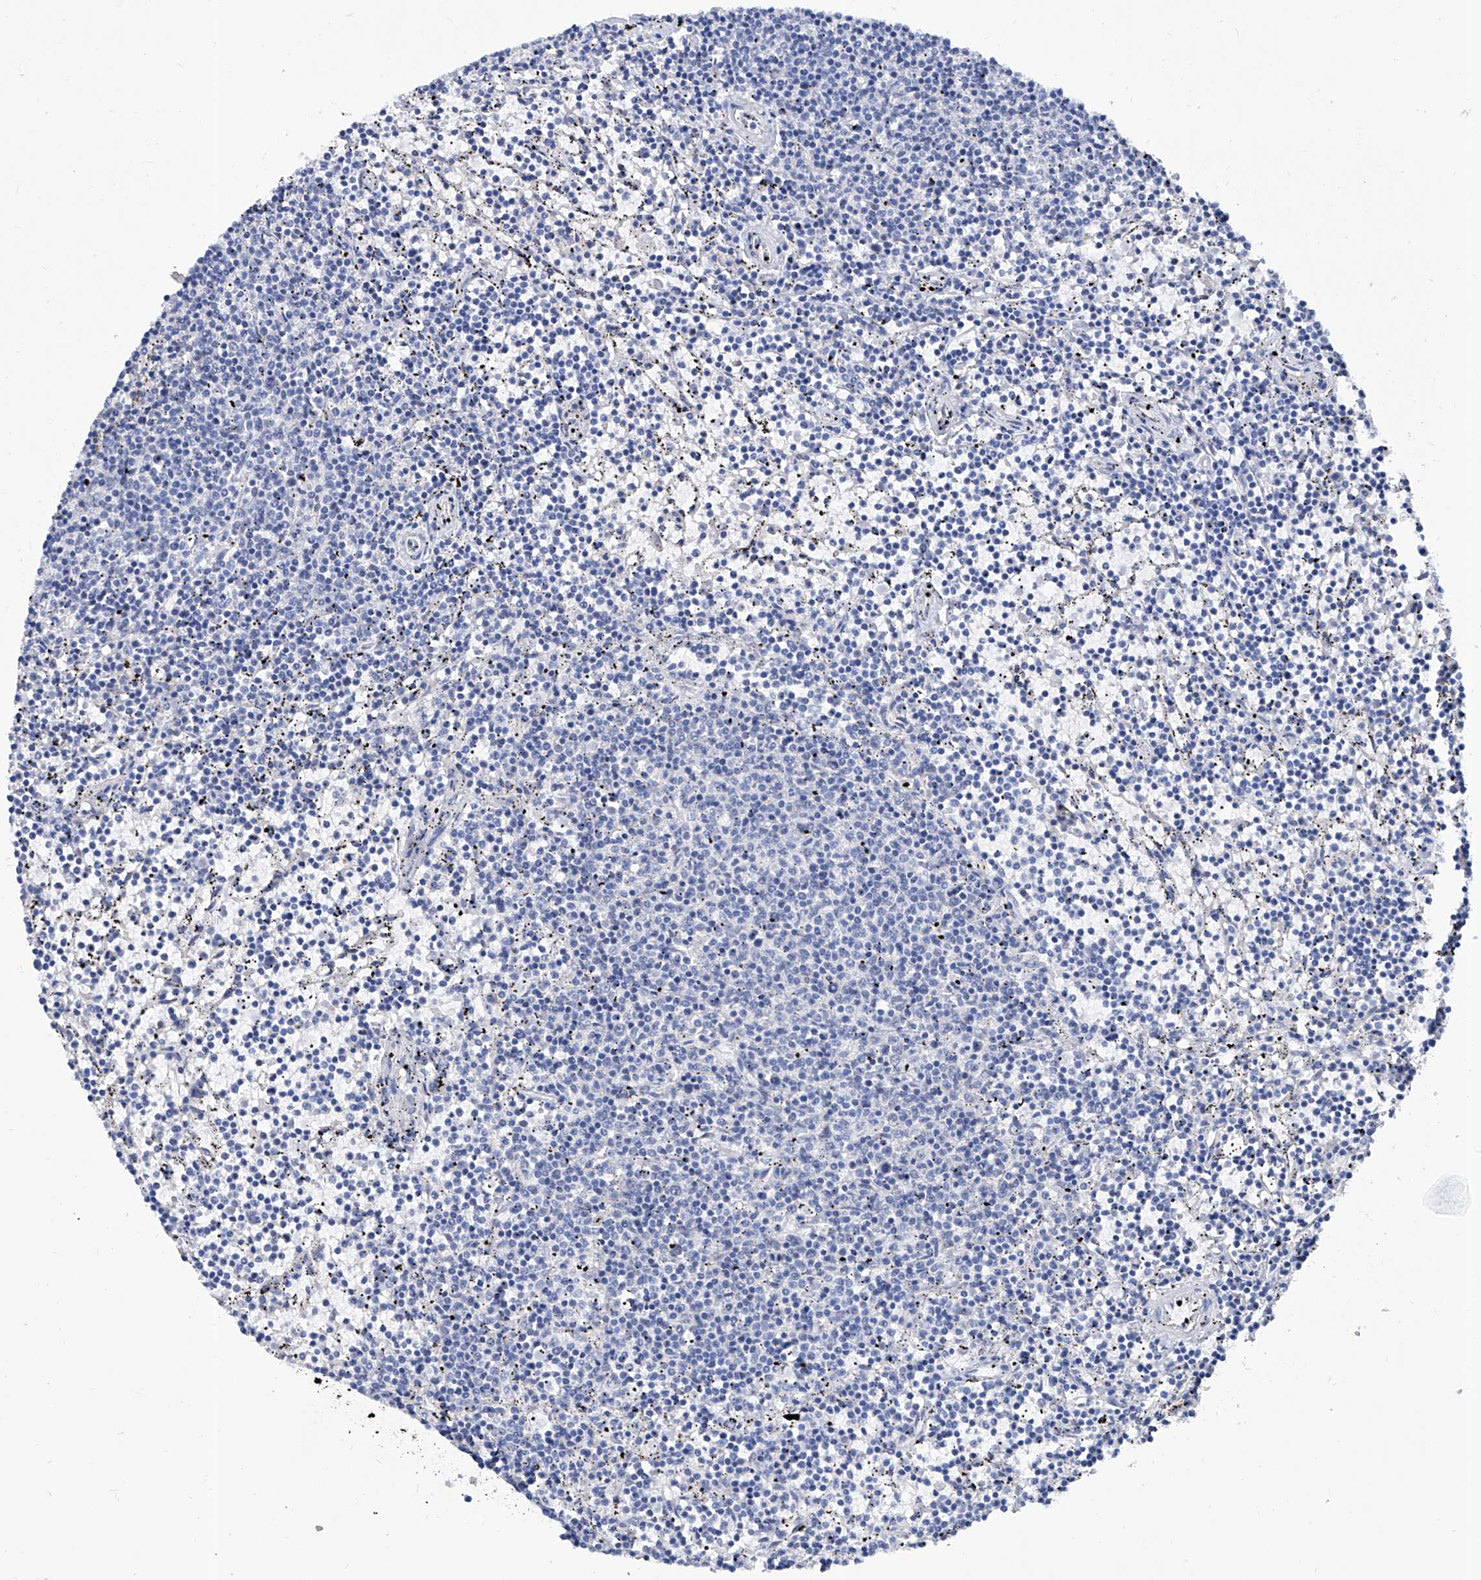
{"staining": {"intensity": "negative", "quantity": "none", "location": "none"}, "tissue": "lymphoma", "cell_type": "Tumor cells", "image_type": "cancer", "snomed": [{"axis": "morphology", "description": "Malignant lymphoma, non-Hodgkin's type, Low grade"}, {"axis": "topography", "description": "Spleen"}], "caption": "The image displays no staining of tumor cells in lymphoma. The staining is performed using DAB brown chromogen with nuclei counter-stained in using hematoxylin.", "gene": "KLHL17", "patient": {"sex": "female", "age": 50}}